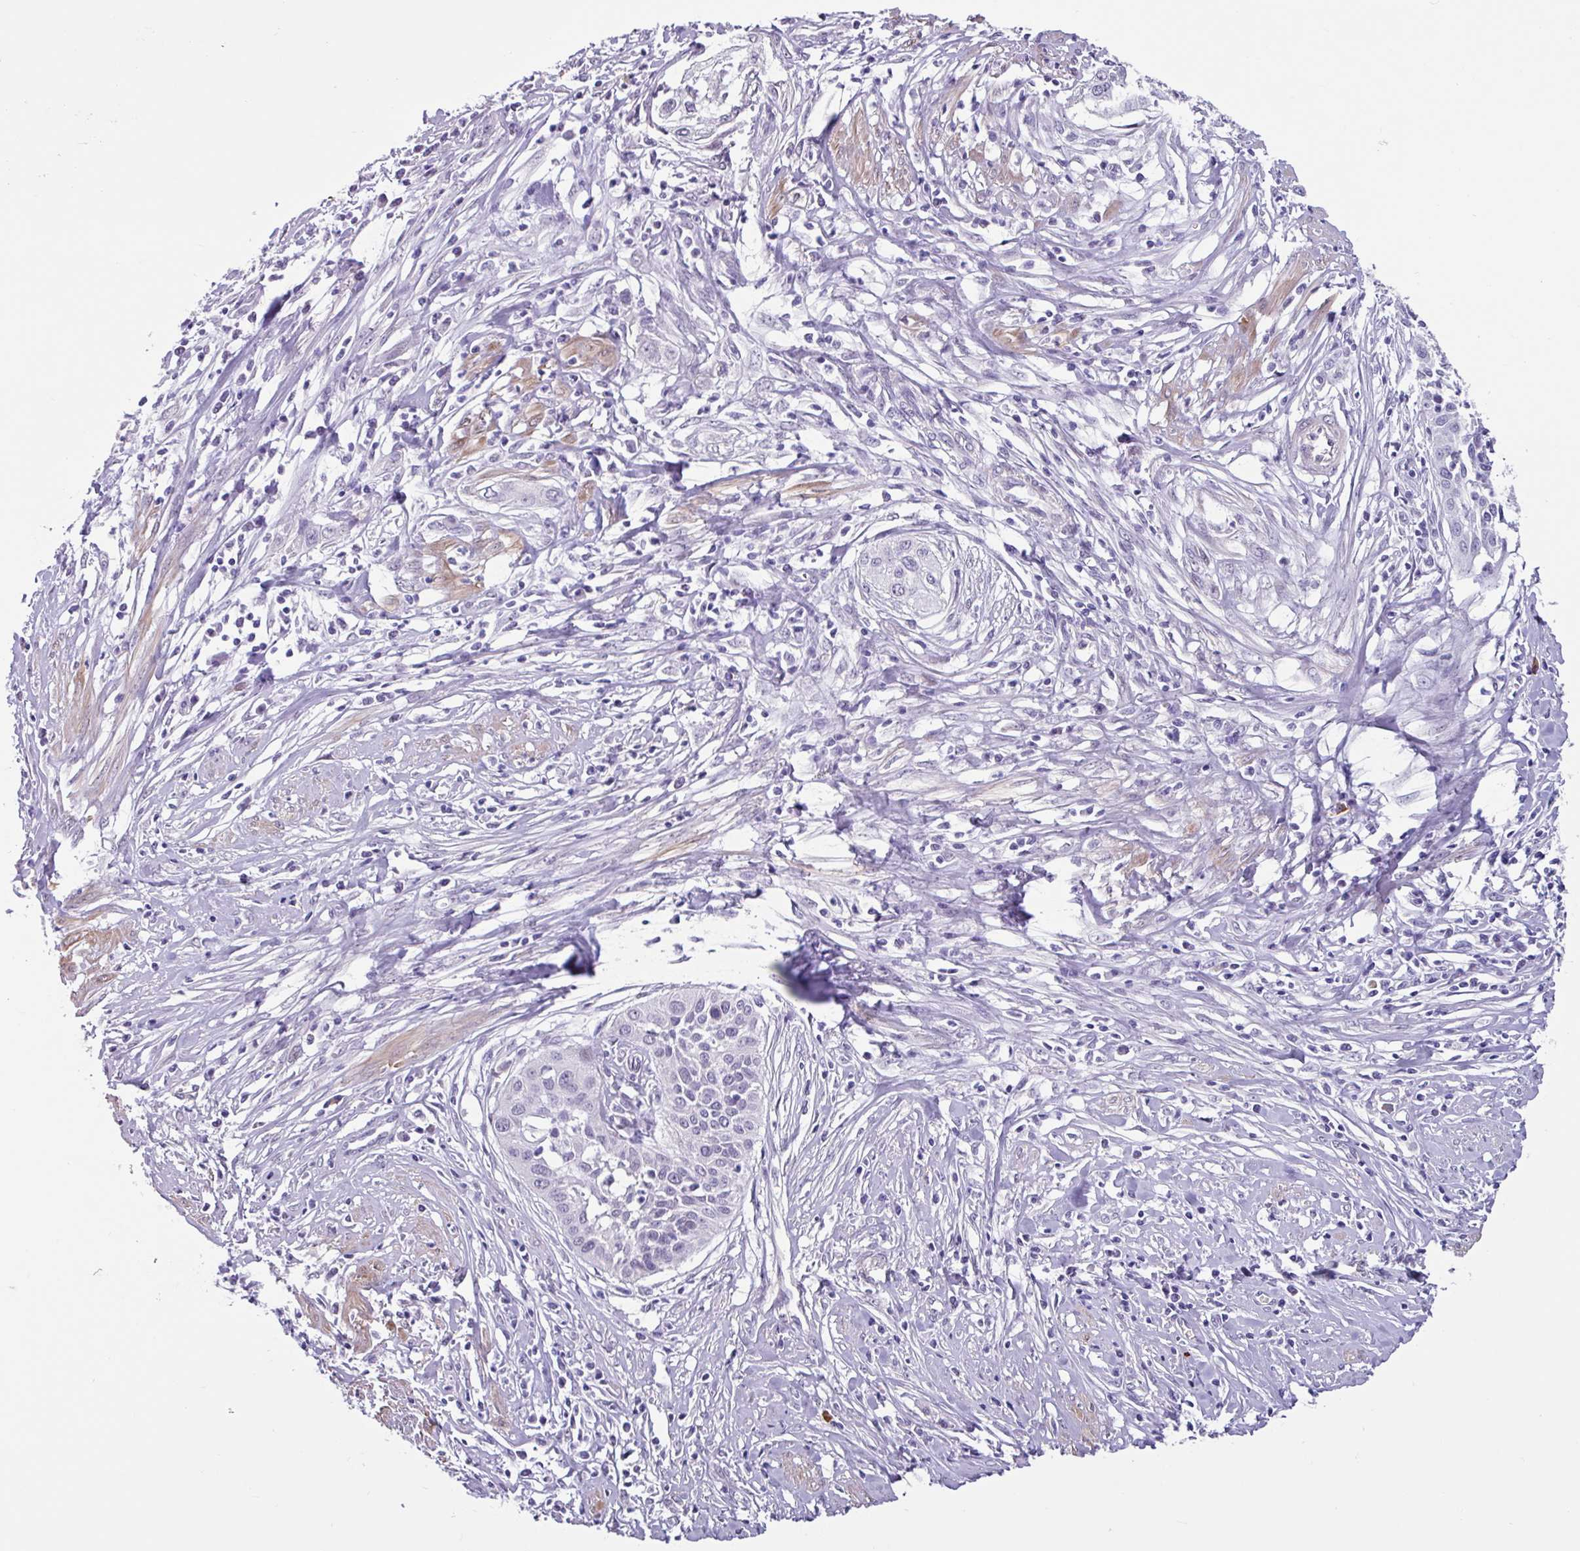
{"staining": {"intensity": "negative", "quantity": "none", "location": "none"}, "tissue": "cervical cancer", "cell_type": "Tumor cells", "image_type": "cancer", "snomed": [{"axis": "morphology", "description": "Squamous cell carcinoma, NOS"}, {"axis": "topography", "description": "Cervix"}], "caption": "Tumor cells are negative for protein expression in human cervical cancer (squamous cell carcinoma).", "gene": "OTX1", "patient": {"sex": "female", "age": 34}}